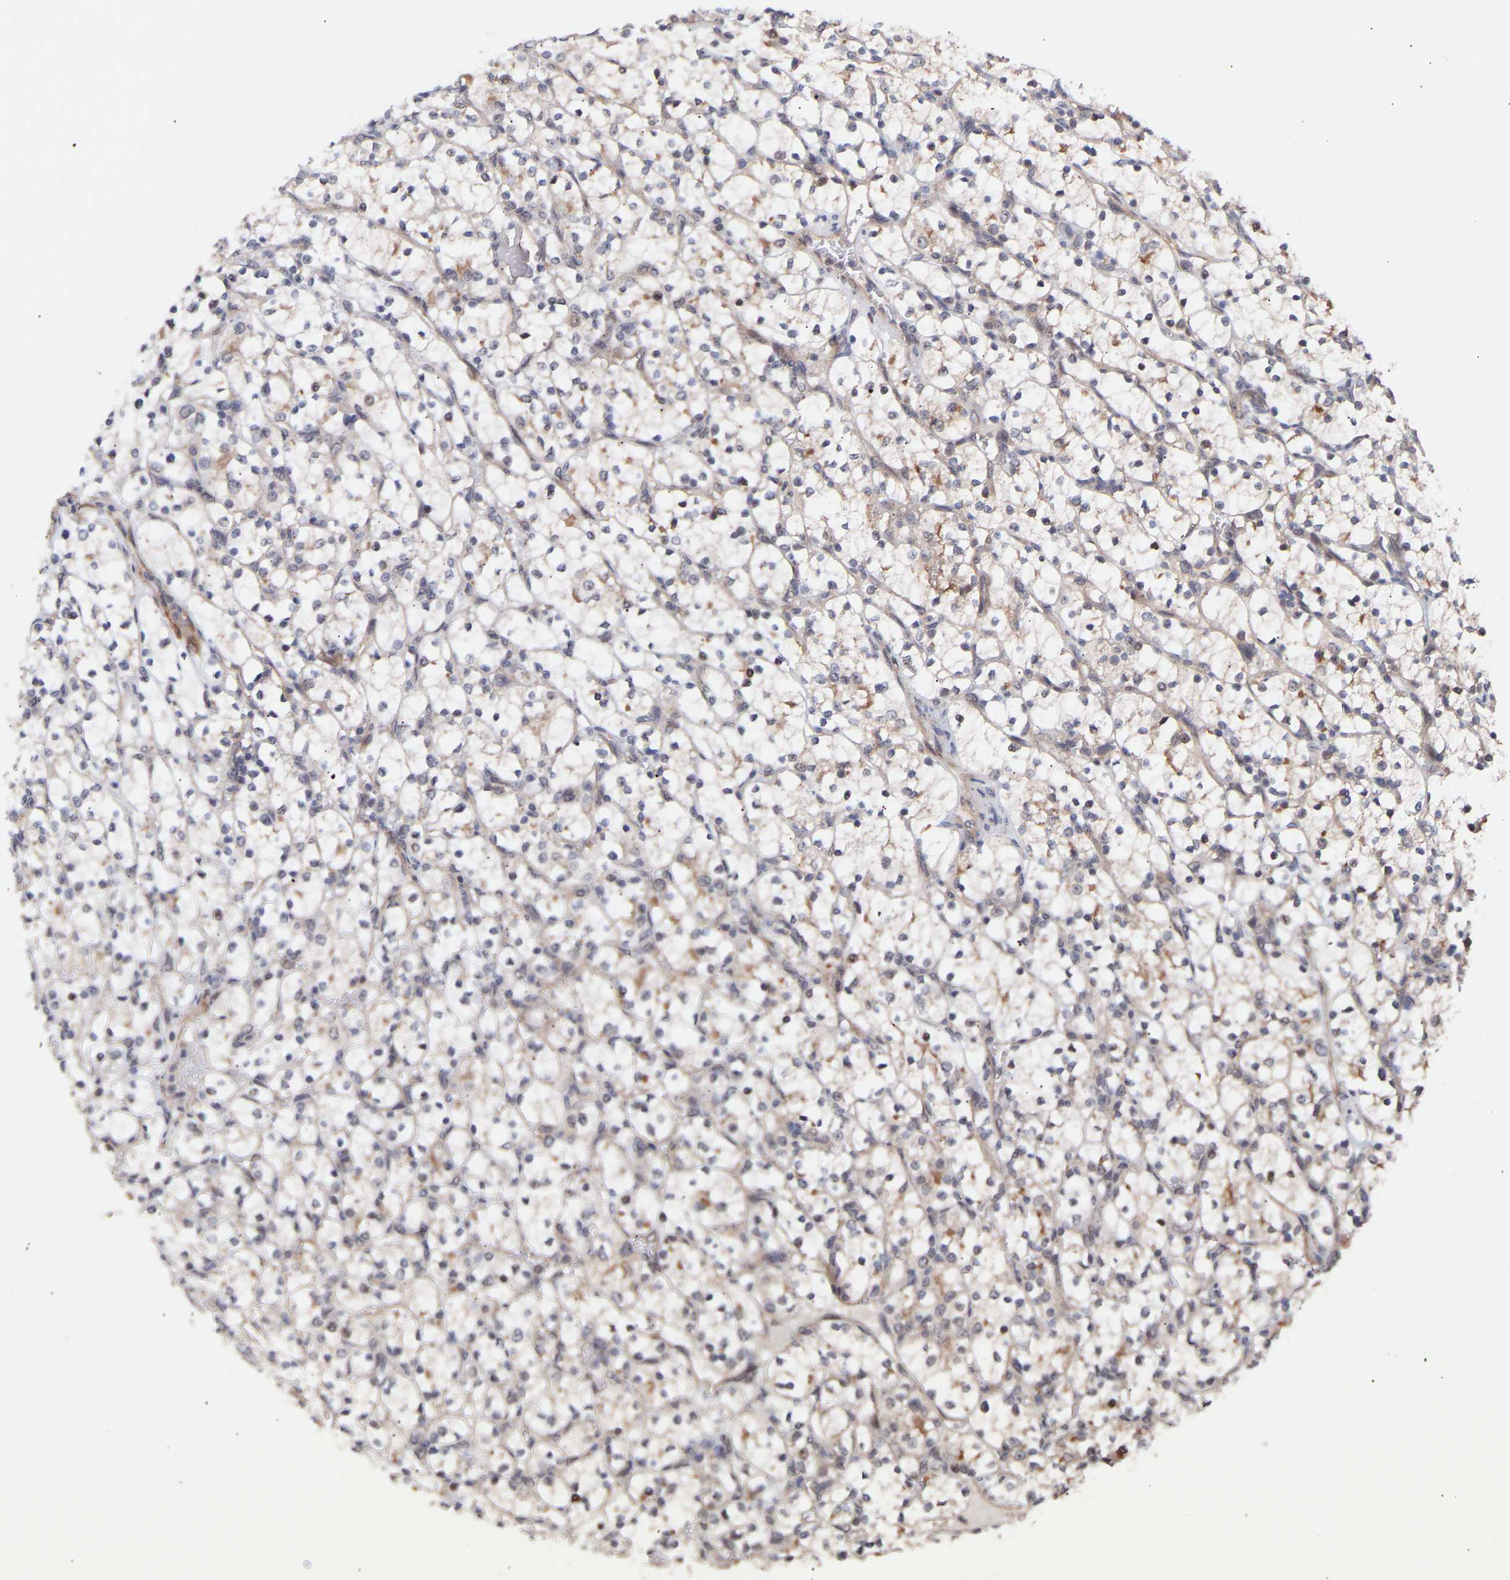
{"staining": {"intensity": "negative", "quantity": "none", "location": "none"}, "tissue": "renal cancer", "cell_type": "Tumor cells", "image_type": "cancer", "snomed": [{"axis": "morphology", "description": "Adenocarcinoma, NOS"}, {"axis": "topography", "description": "Kidney"}], "caption": "Tumor cells are negative for protein expression in human renal cancer.", "gene": "PDLIM5", "patient": {"sex": "female", "age": 69}}